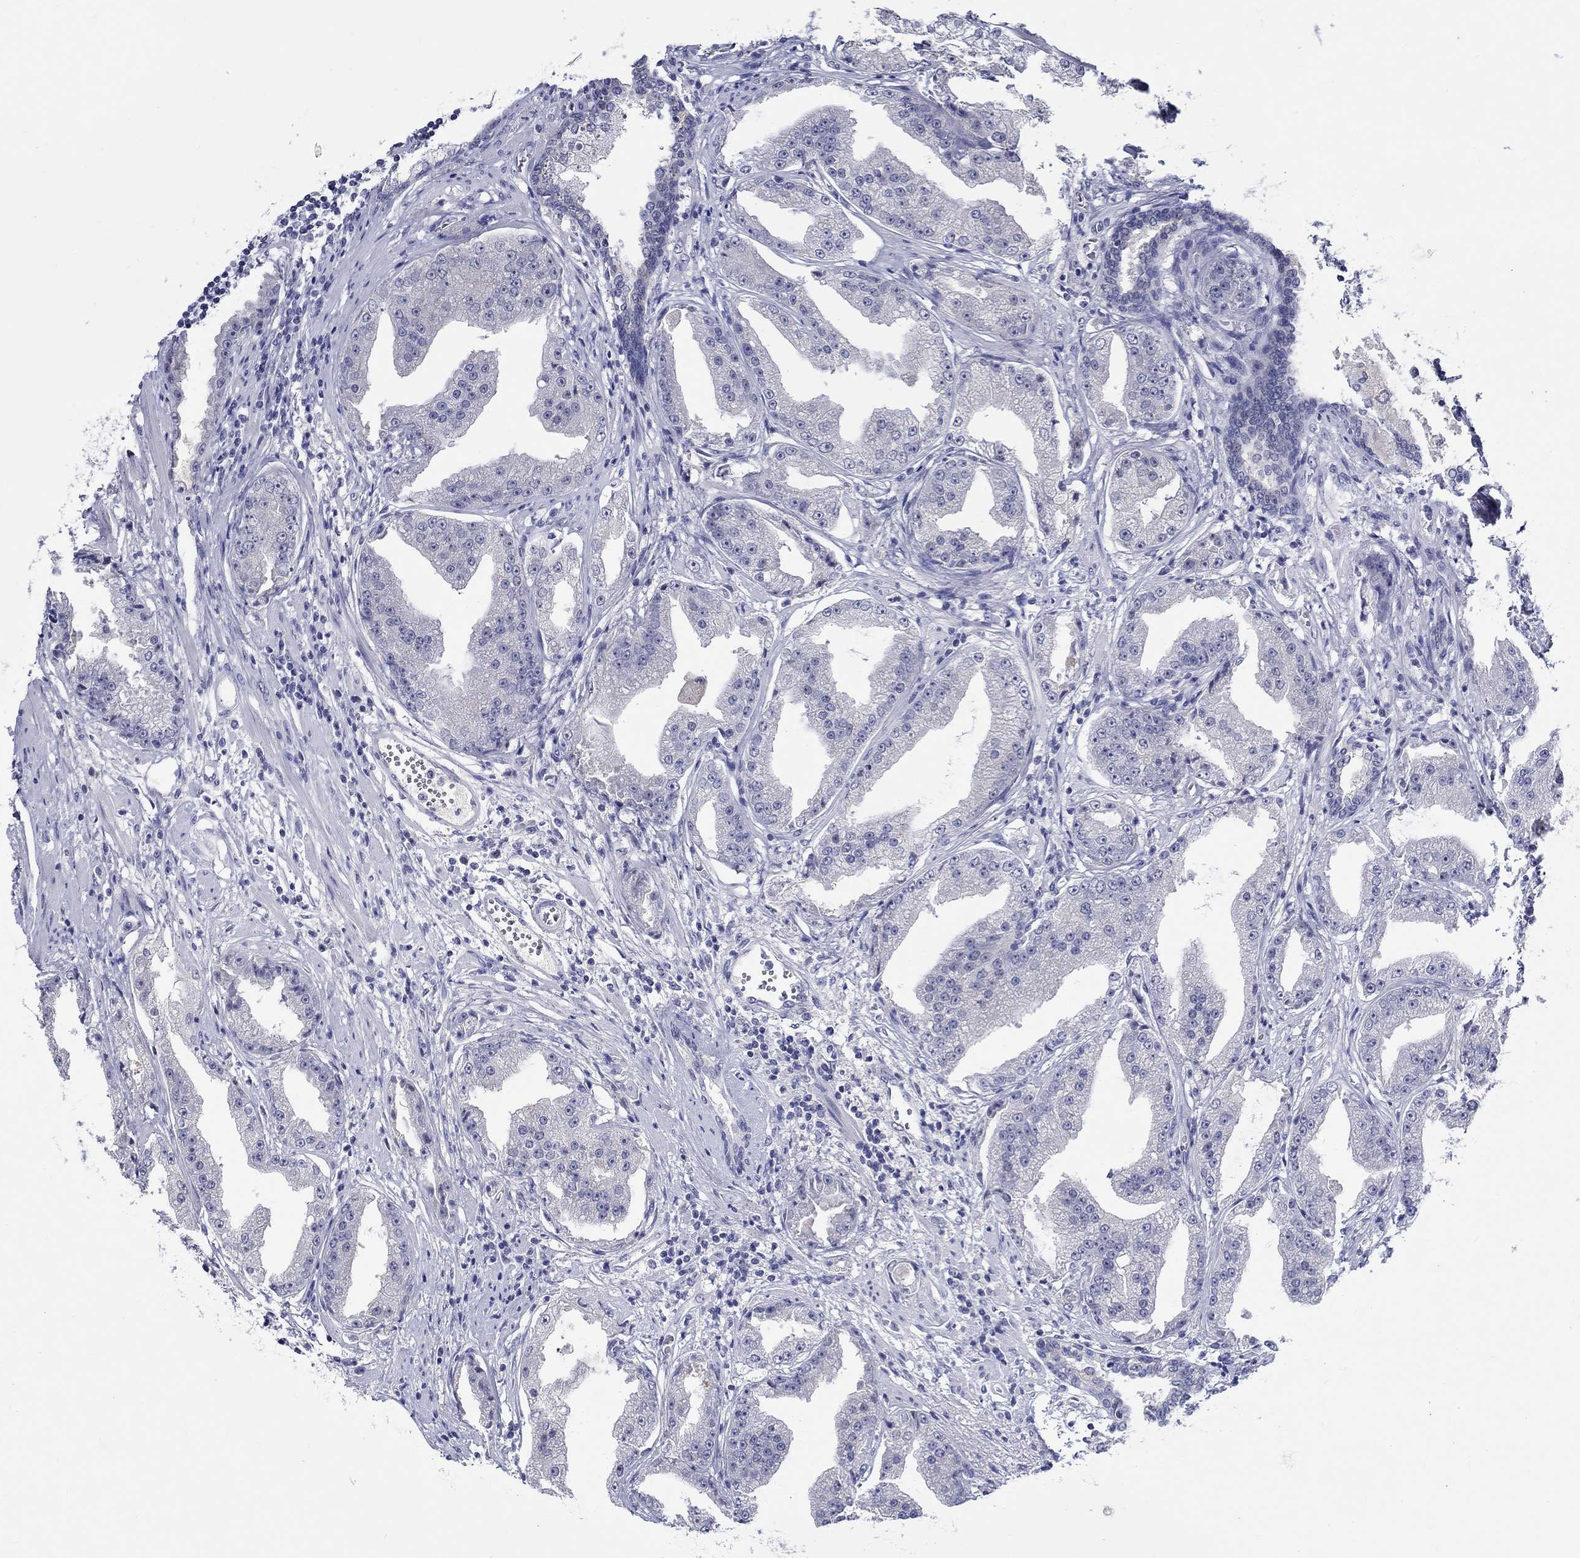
{"staining": {"intensity": "negative", "quantity": "none", "location": "none"}, "tissue": "prostate cancer", "cell_type": "Tumor cells", "image_type": "cancer", "snomed": [{"axis": "morphology", "description": "Adenocarcinoma, Low grade"}, {"axis": "topography", "description": "Prostate"}], "caption": "Protein analysis of adenocarcinoma (low-grade) (prostate) shows no significant staining in tumor cells.", "gene": "SLC30A3", "patient": {"sex": "male", "age": 62}}